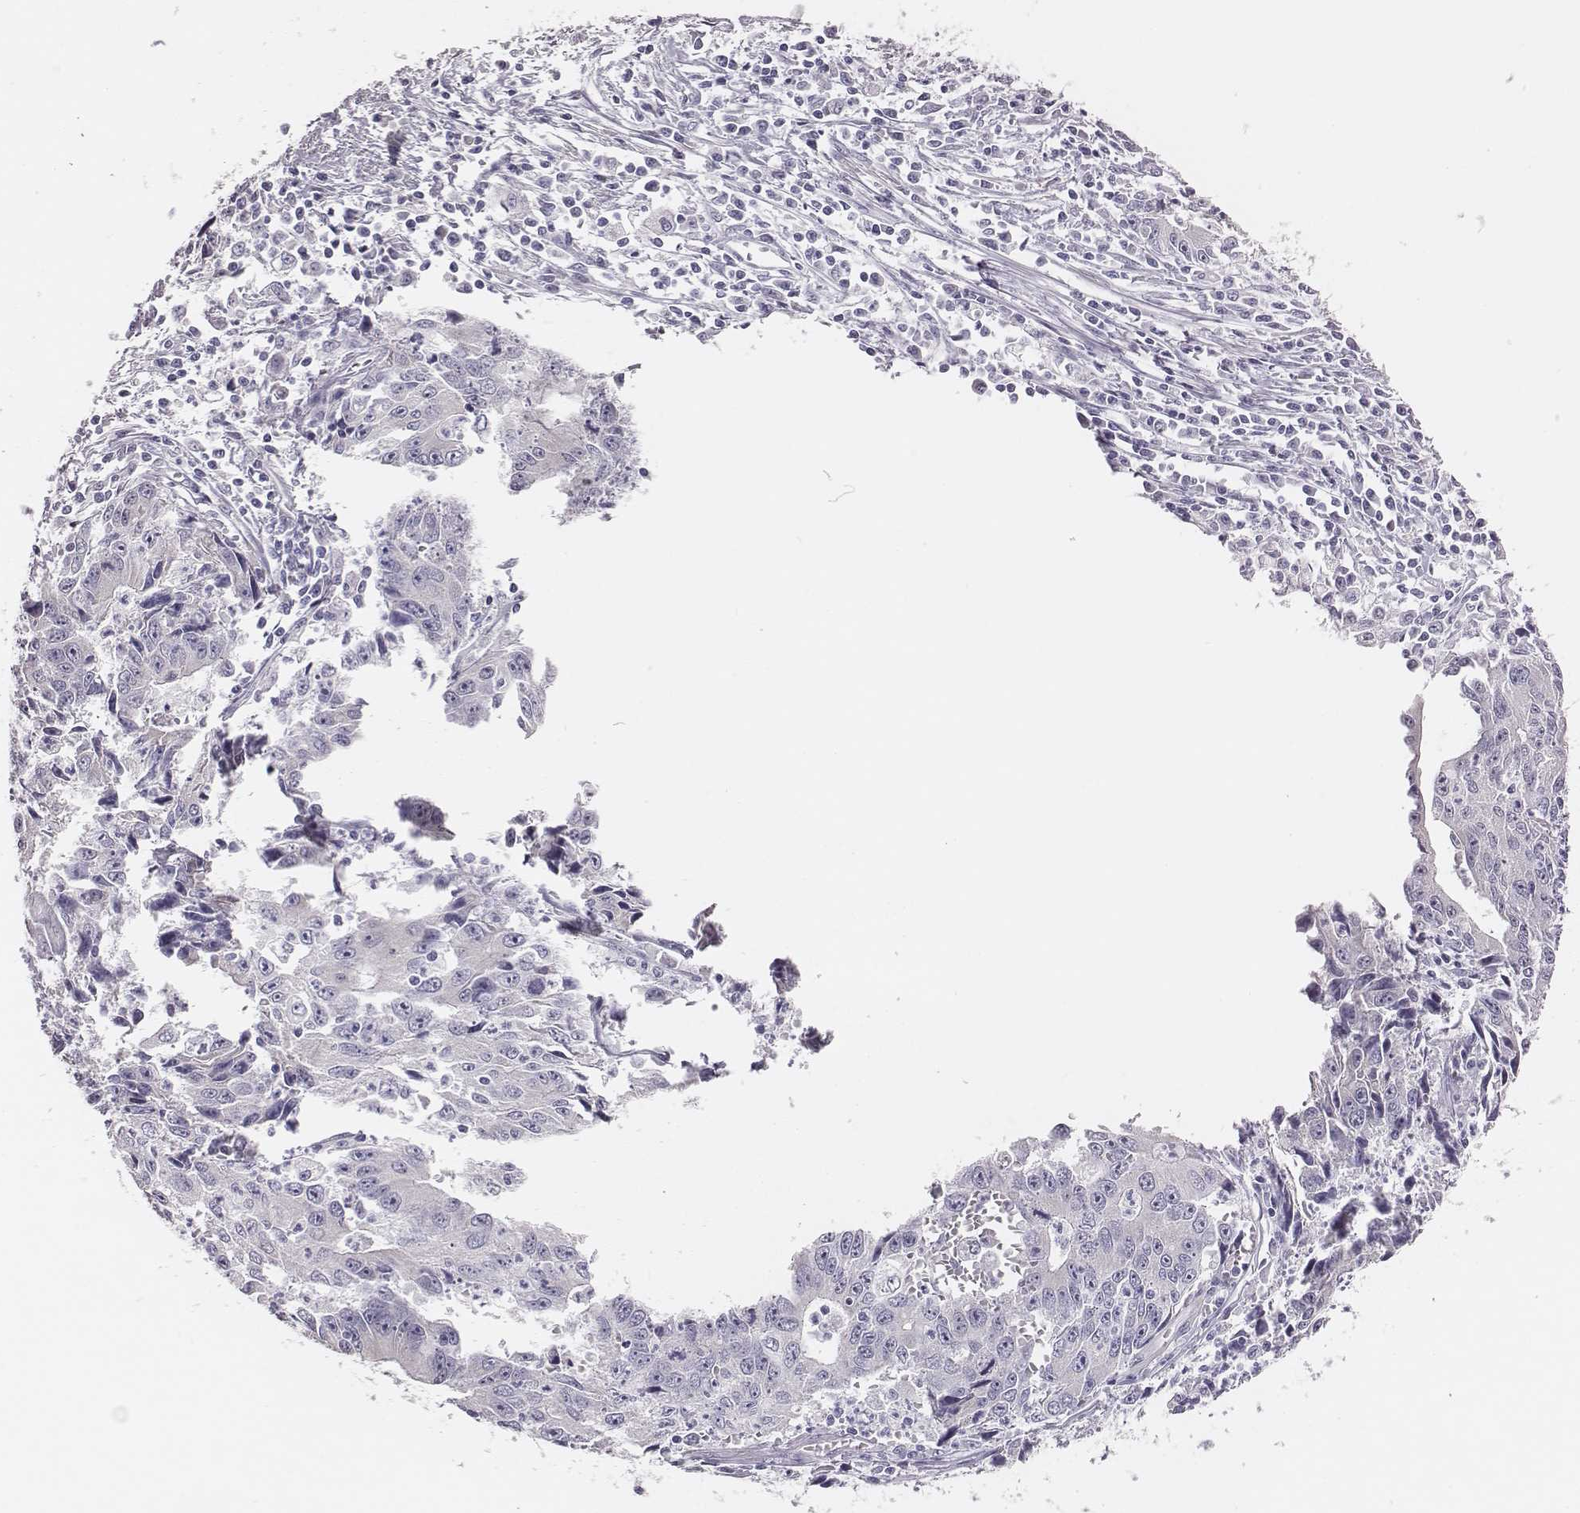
{"staining": {"intensity": "negative", "quantity": "none", "location": "none"}, "tissue": "liver cancer", "cell_type": "Tumor cells", "image_type": "cancer", "snomed": [{"axis": "morphology", "description": "Cholangiocarcinoma"}, {"axis": "topography", "description": "Liver"}], "caption": "Immunohistochemistry (IHC) of human liver cancer displays no staining in tumor cells.", "gene": "SCML2", "patient": {"sex": "male", "age": 65}}